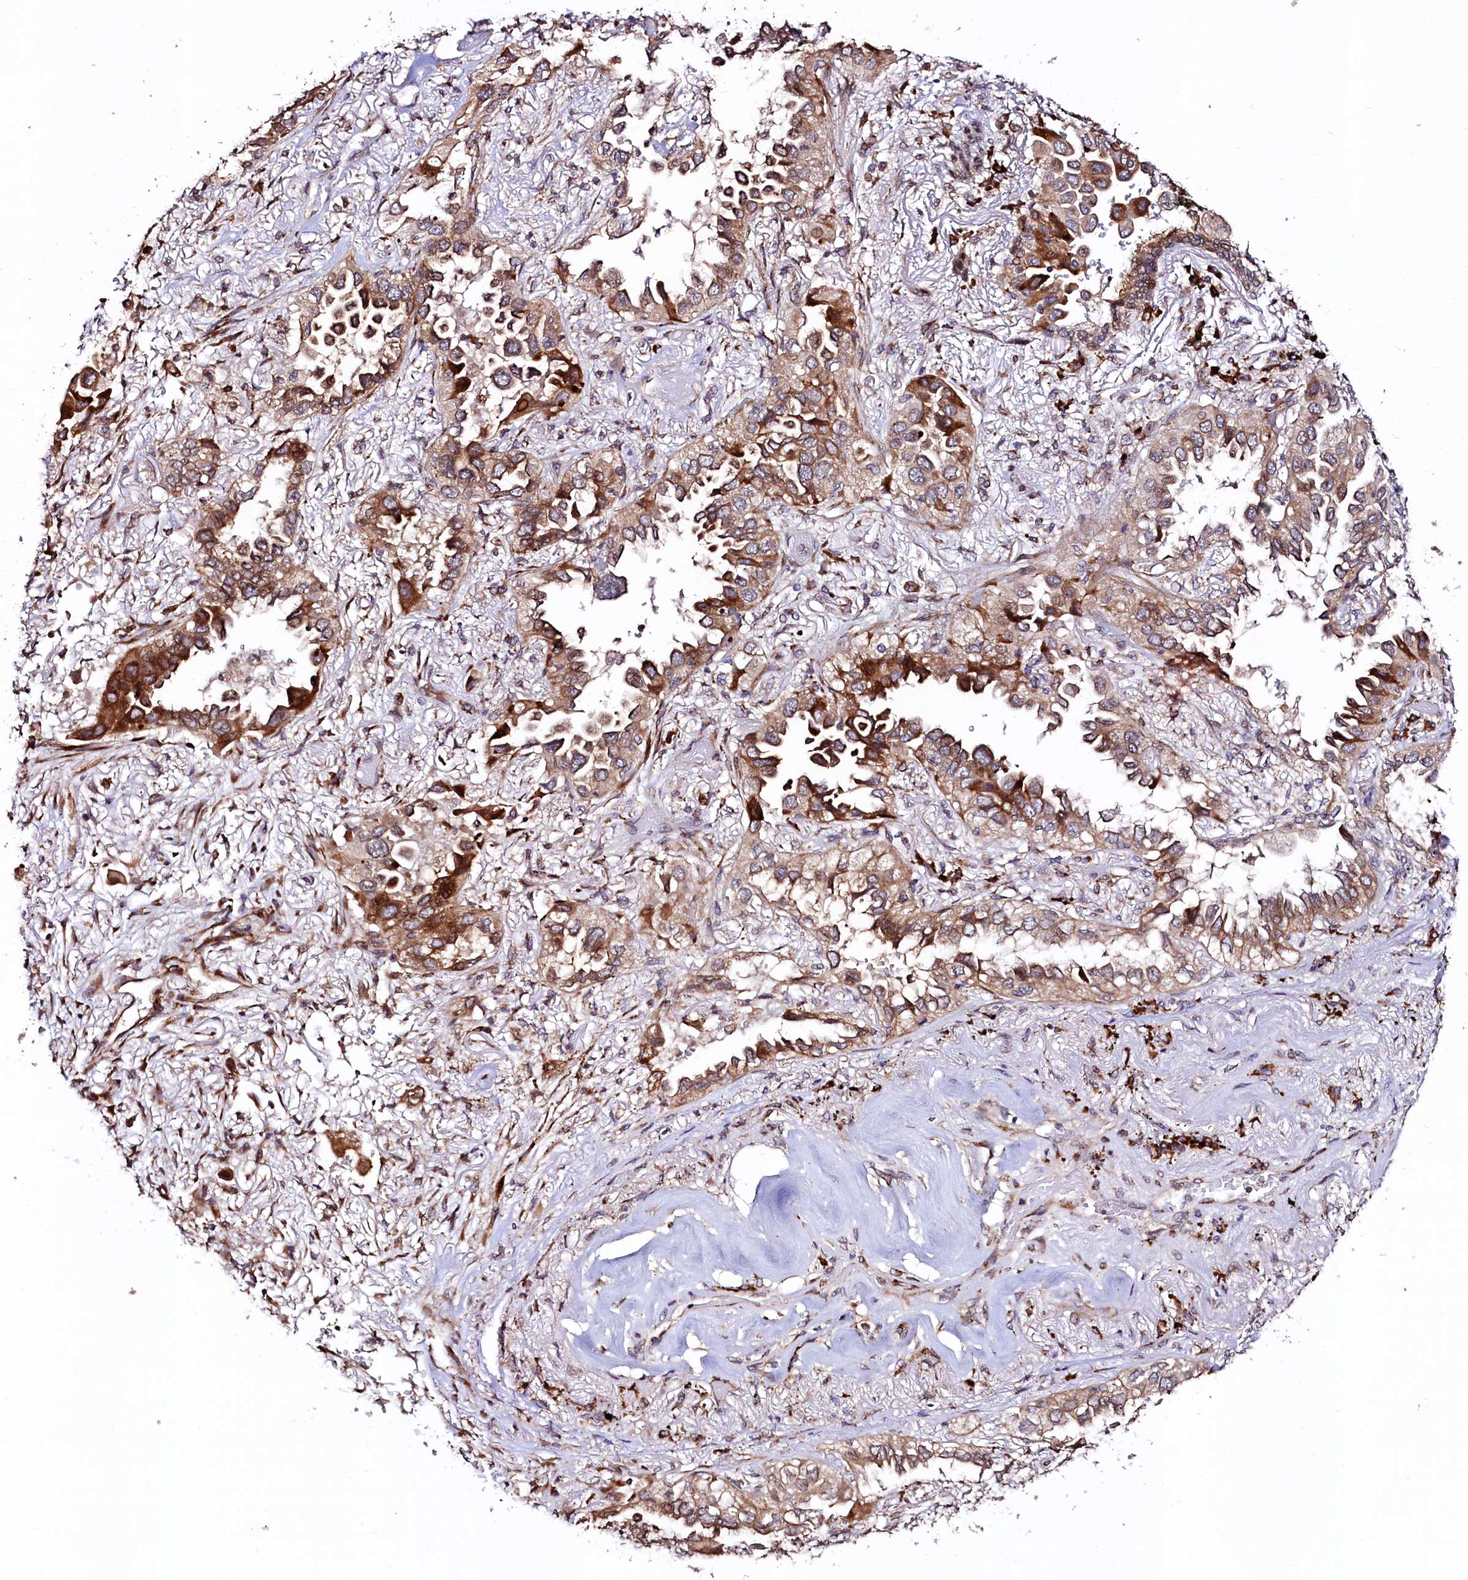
{"staining": {"intensity": "strong", "quantity": ">75%", "location": "cytoplasmic/membranous"}, "tissue": "lung cancer", "cell_type": "Tumor cells", "image_type": "cancer", "snomed": [{"axis": "morphology", "description": "Adenocarcinoma, NOS"}, {"axis": "topography", "description": "Lung"}], "caption": "Immunohistochemistry staining of adenocarcinoma (lung), which reveals high levels of strong cytoplasmic/membranous positivity in about >75% of tumor cells indicating strong cytoplasmic/membranous protein positivity. The staining was performed using DAB (brown) for protein detection and nuclei were counterstained in hematoxylin (blue).", "gene": "C5orf15", "patient": {"sex": "female", "age": 76}}